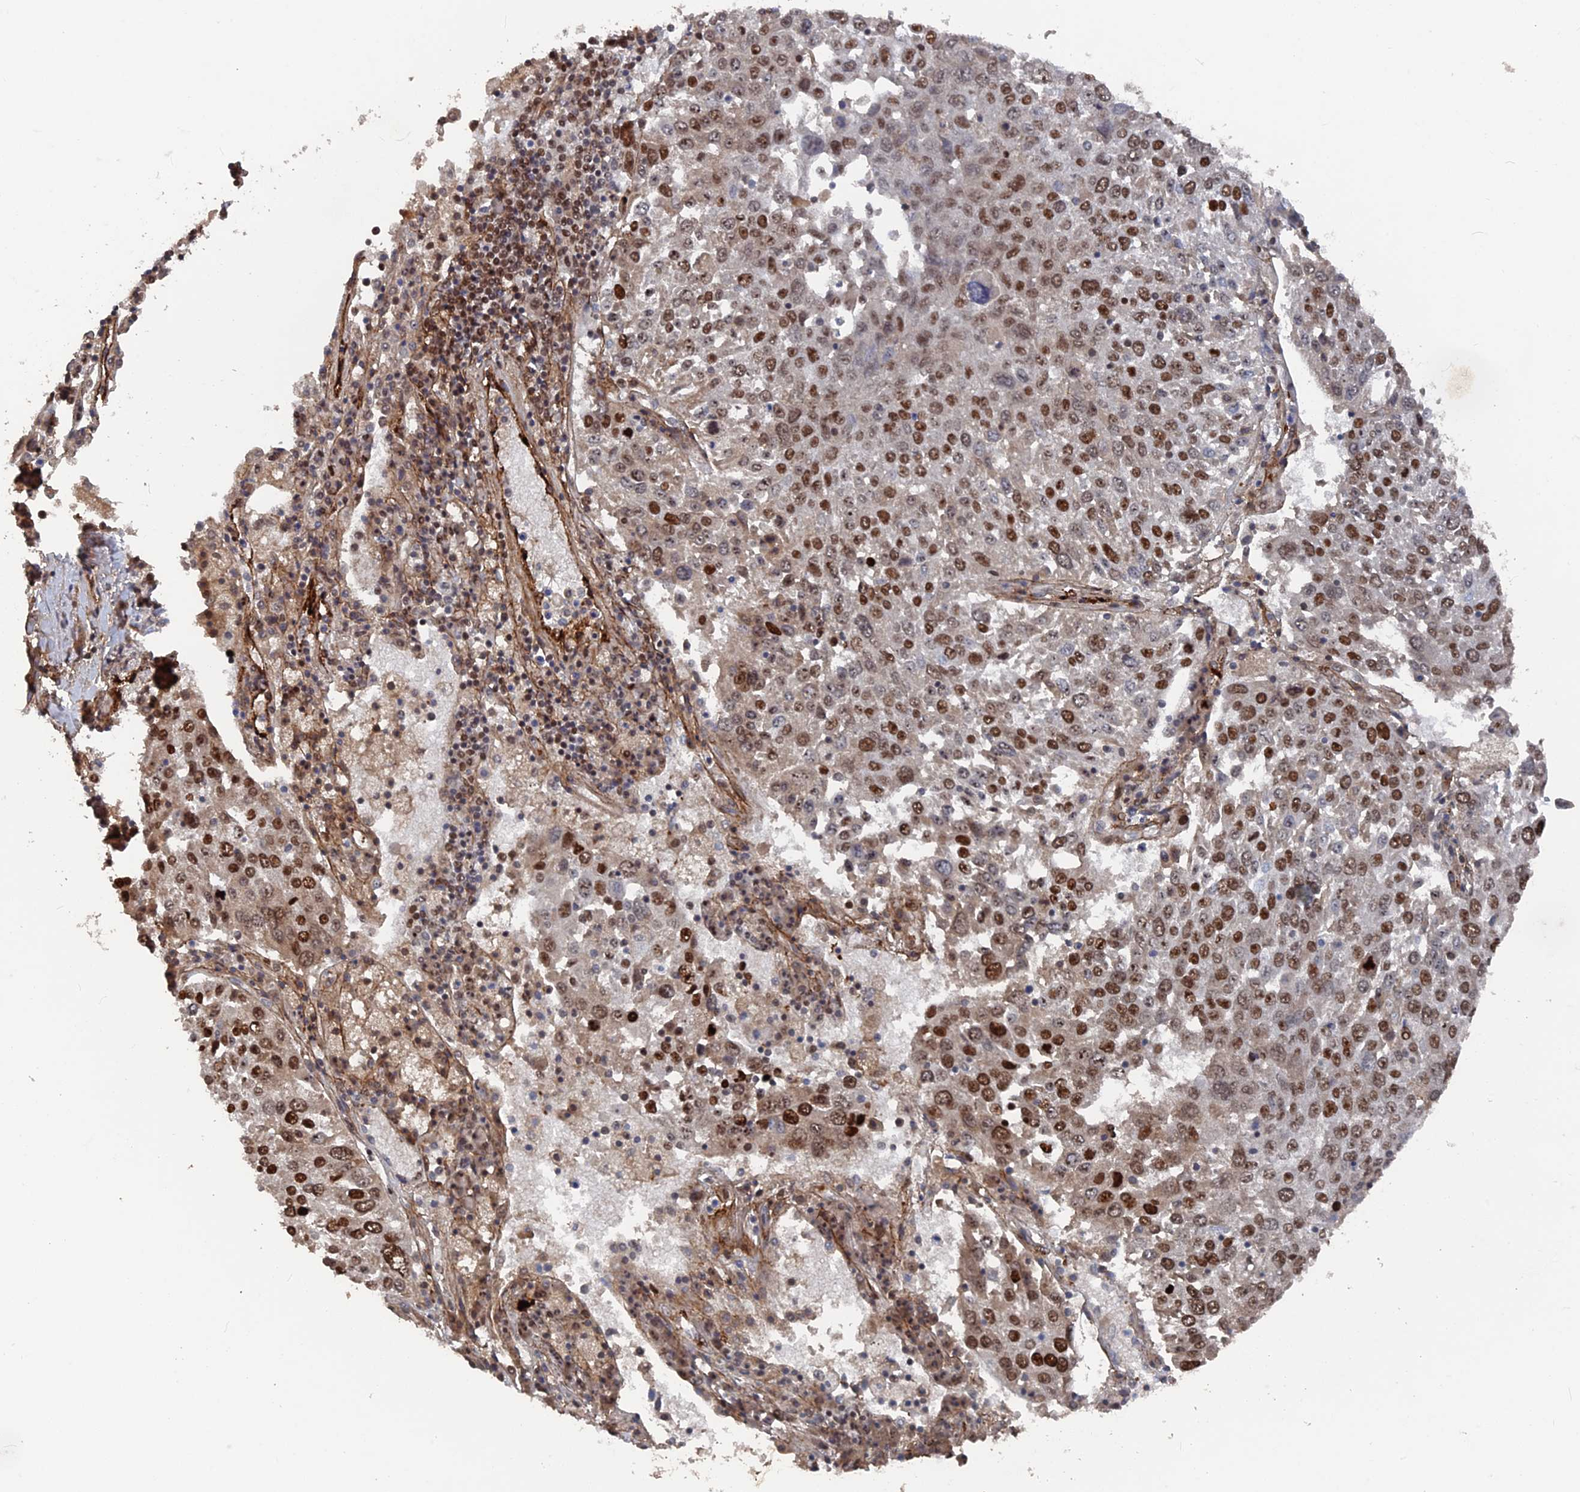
{"staining": {"intensity": "strong", "quantity": "25%-75%", "location": "nuclear"}, "tissue": "lung cancer", "cell_type": "Tumor cells", "image_type": "cancer", "snomed": [{"axis": "morphology", "description": "Squamous cell carcinoma, NOS"}, {"axis": "topography", "description": "Lung"}], "caption": "Tumor cells demonstrate high levels of strong nuclear positivity in about 25%-75% of cells in human lung cancer (squamous cell carcinoma).", "gene": "SH3D21", "patient": {"sex": "male", "age": 65}}